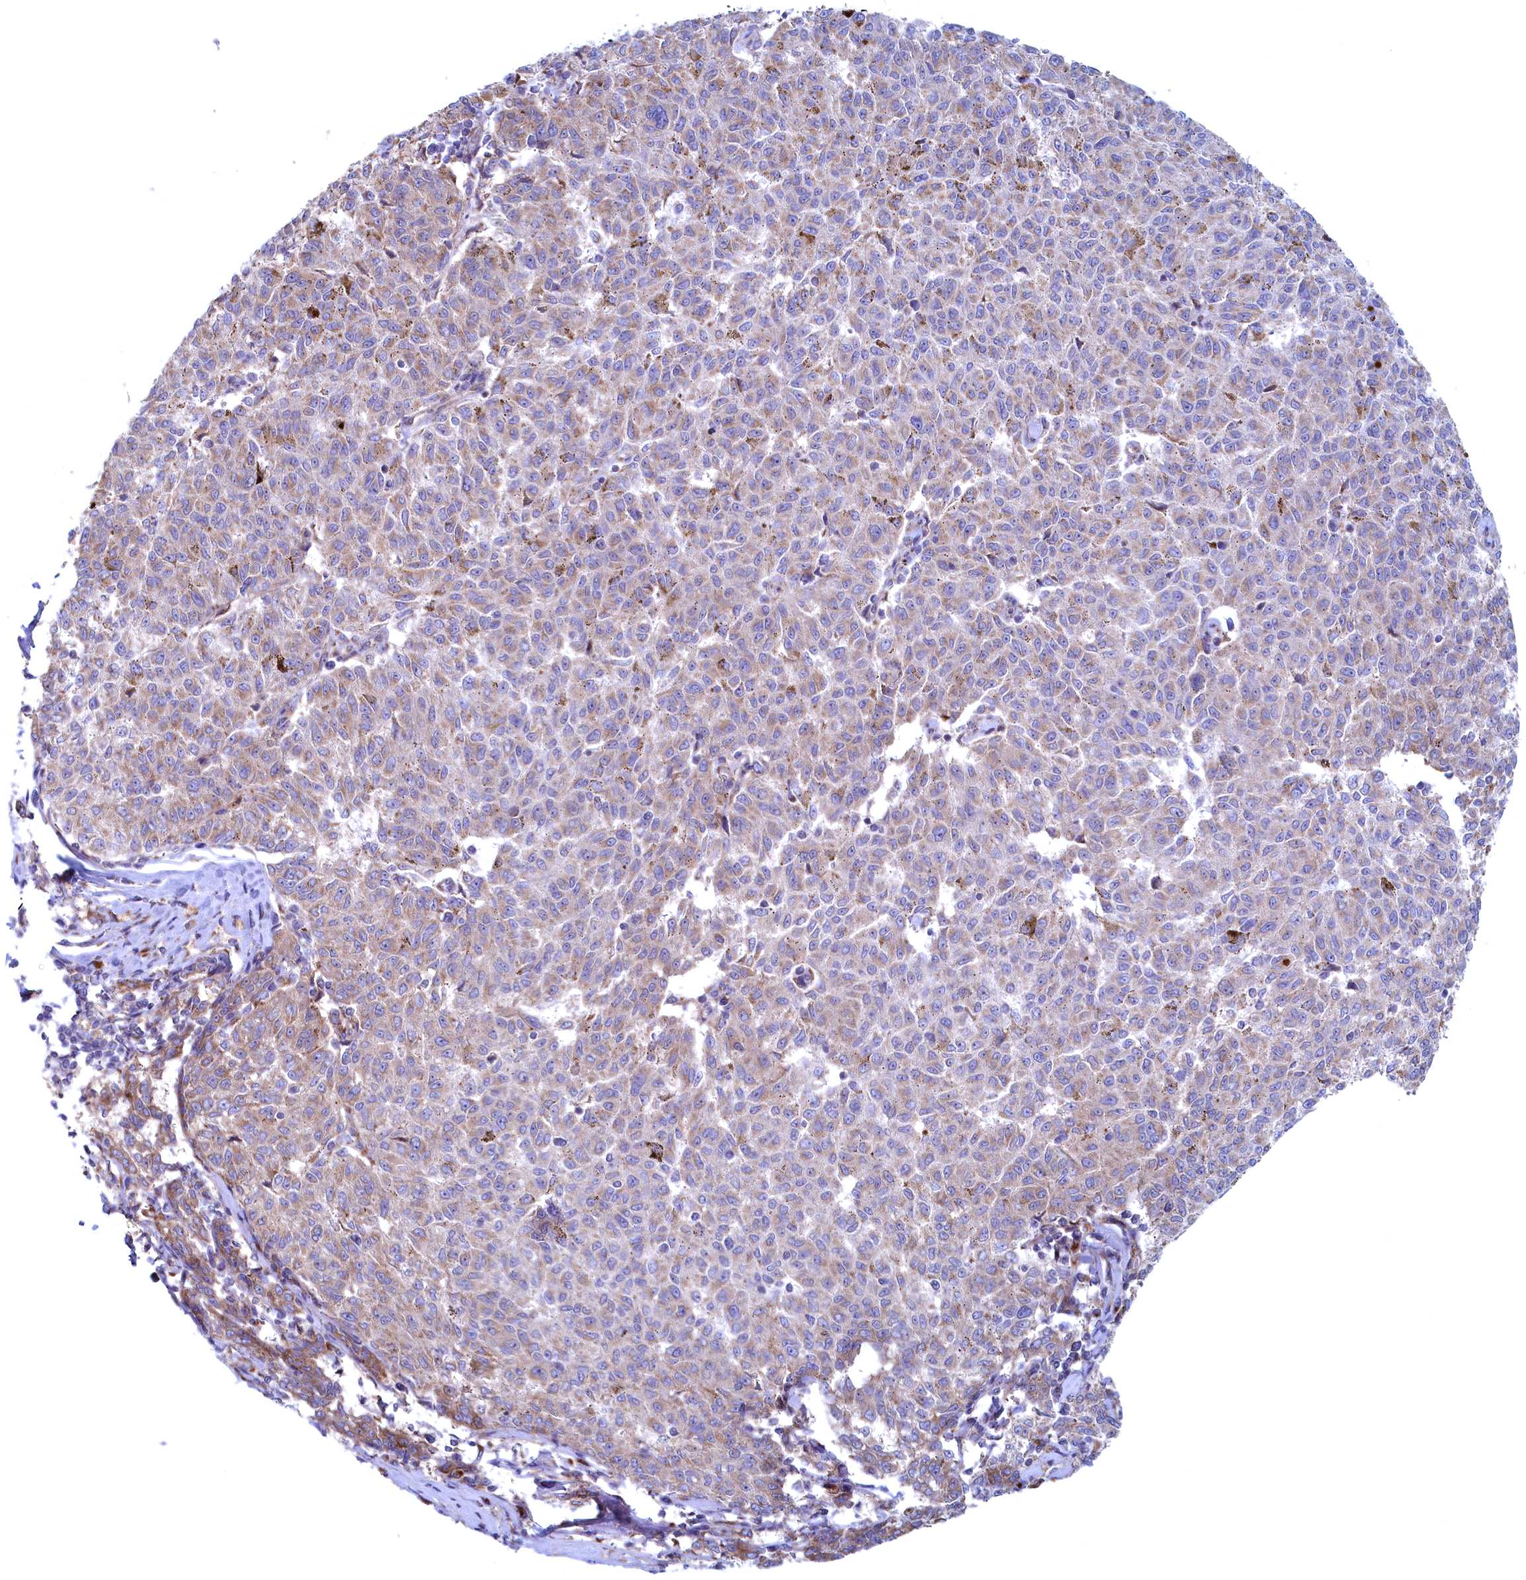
{"staining": {"intensity": "negative", "quantity": "none", "location": "none"}, "tissue": "melanoma", "cell_type": "Tumor cells", "image_type": "cancer", "snomed": [{"axis": "morphology", "description": "Malignant melanoma, NOS"}, {"axis": "topography", "description": "Skin"}], "caption": "Tumor cells show no significant expression in malignant melanoma.", "gene": "MTFMT", "patient": {"sex": "female", "age": 72}}